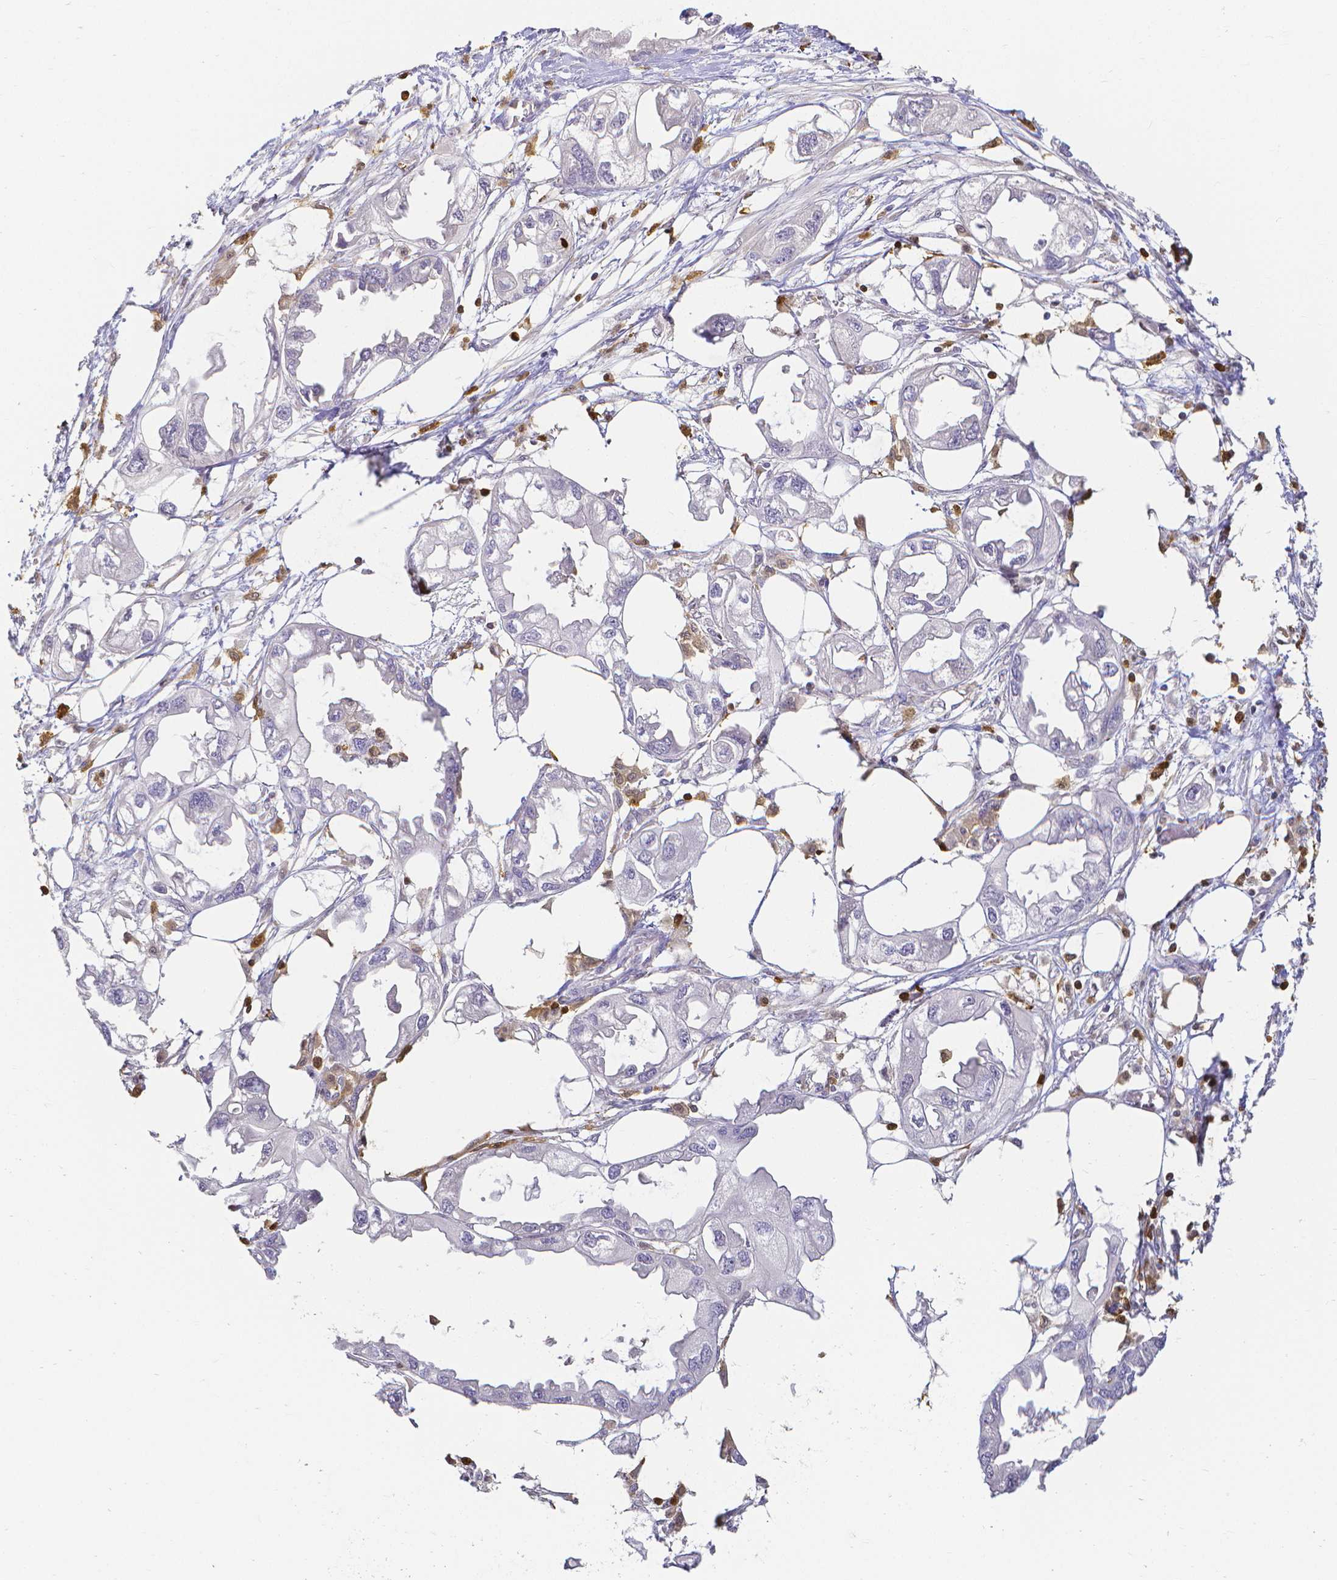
{"staining": {"intensity": "negative", "quantity": "none", "location": "none"}, "tissue": "endometrial cancer", "cell_type": "Tumor cells", "image_type": "cancer", "snomed": [{"axis": "morphology", "description": "Adenocarcinoma, NOS"}, {"axis": "morphology", "description": "Adenocarcinoma, metastatic, NOS"}, {"axis": "topography", "description": "Adipose tissue"}, {"axis": "topography", "description": "Endometrium"}], "caption": "IHC histopathology image of neoplastic tissue: human endometrial cancer stained with DAB (3,3'-diaminobenzidine) displays no significant protein staining in tumor cells.", "gene": "COTL1", "patient": {"sex": "female", "age": 67}}